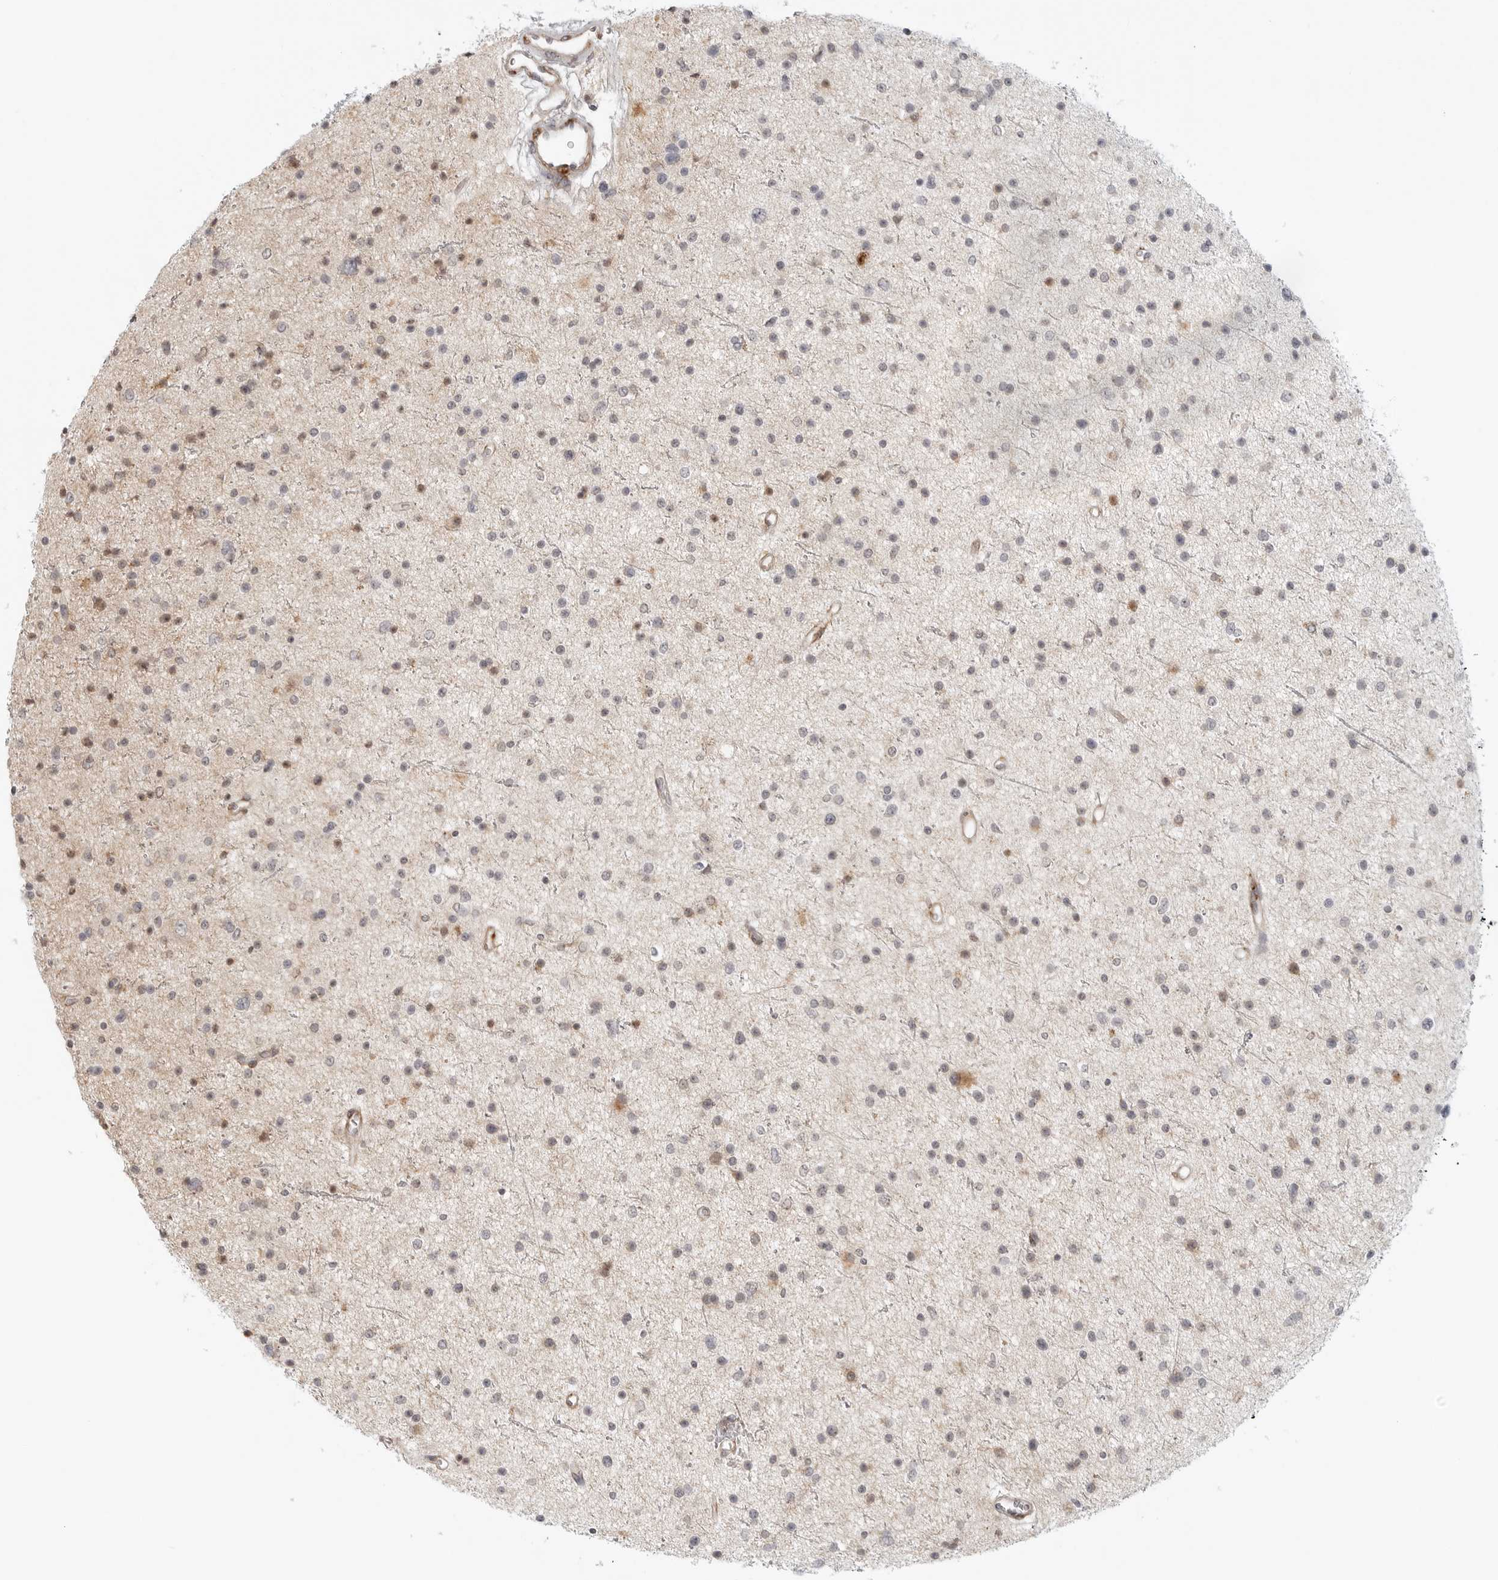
{"staining": {"intensity": "negative", "quantity": "none", "location": "none"}, "tissue": "glioma", "cell_type": "Tumor cells", "image_type": "cancer", "snomed": [{"axis": "morphology", "description": "Glioma, malignant, Low grade"}, {"axis": "topography", "description": "Brain"}], "caption": "High power microscopy histopathology image of an immunohistochemistry (IHC) histopathology image of glioma, revealing no significant staining in tumor cells. (DAB (3,3'-diaminobenzidine) immunohistochemistry, high magnification).", "gene": "C1QTNF1", "patient": {"sex": "female", "age": 37}}